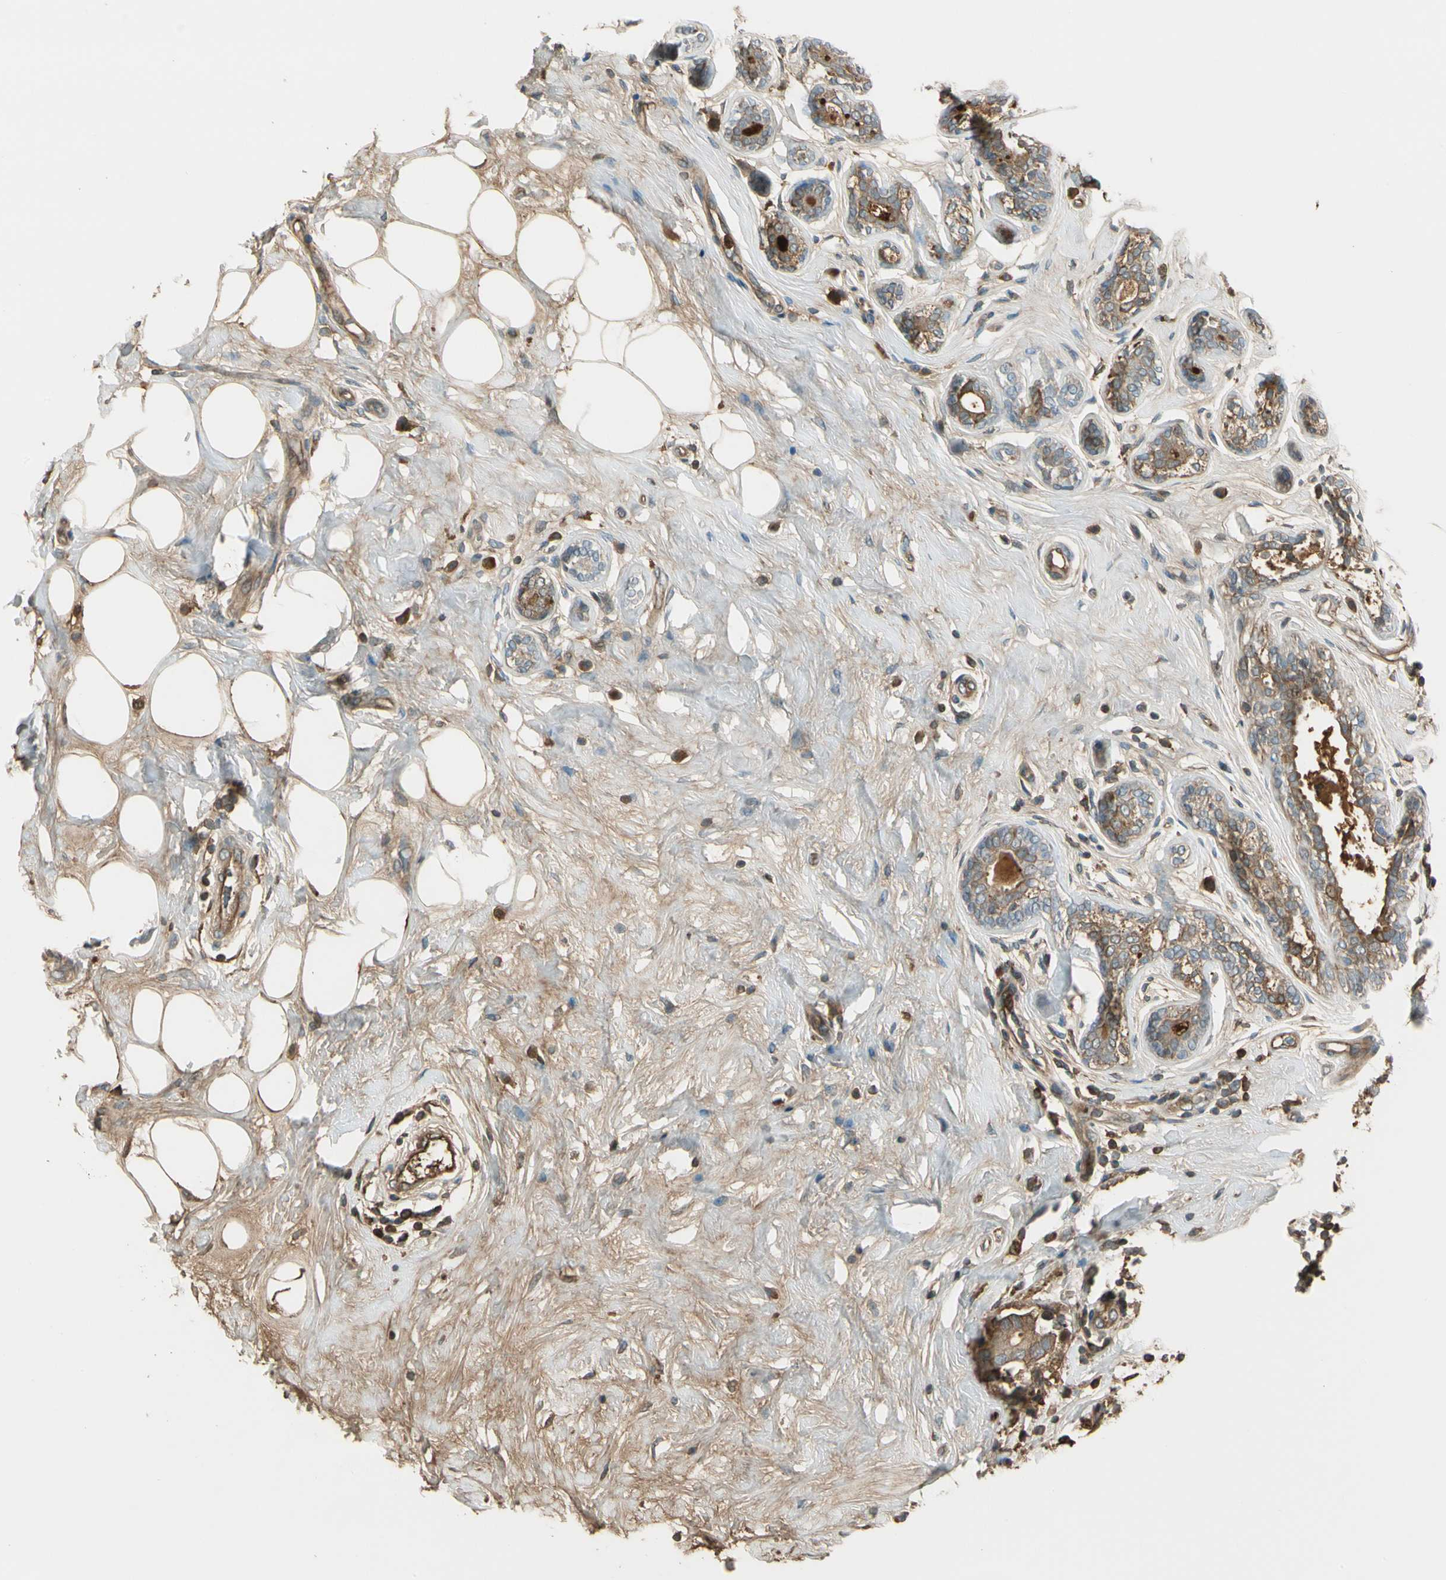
{"staining": {"intensity": "moderate", "quantity": ">75%", "location": "cytoplasmic/membranous"}, "tissue": "breast cancer", "cell_type": "Tumor cells", "image_type": "cancer", "snomed": [{"axis": "morphology", "description": "Normal tissue, NOS"}, {"axis": "morphology", "description": "Duct carcinoma"}, {"axis": "topography", "description": "Breast"}], "caption": "Breast cancer (intraductal carcinoma) was stained to show a protein in brown. There is medium levels of moderate cytoplasmic/membranous expression in approximately >75% of tumor cells.", "gene": "STX11", "patient": {"sex": "female", "age": 39}}